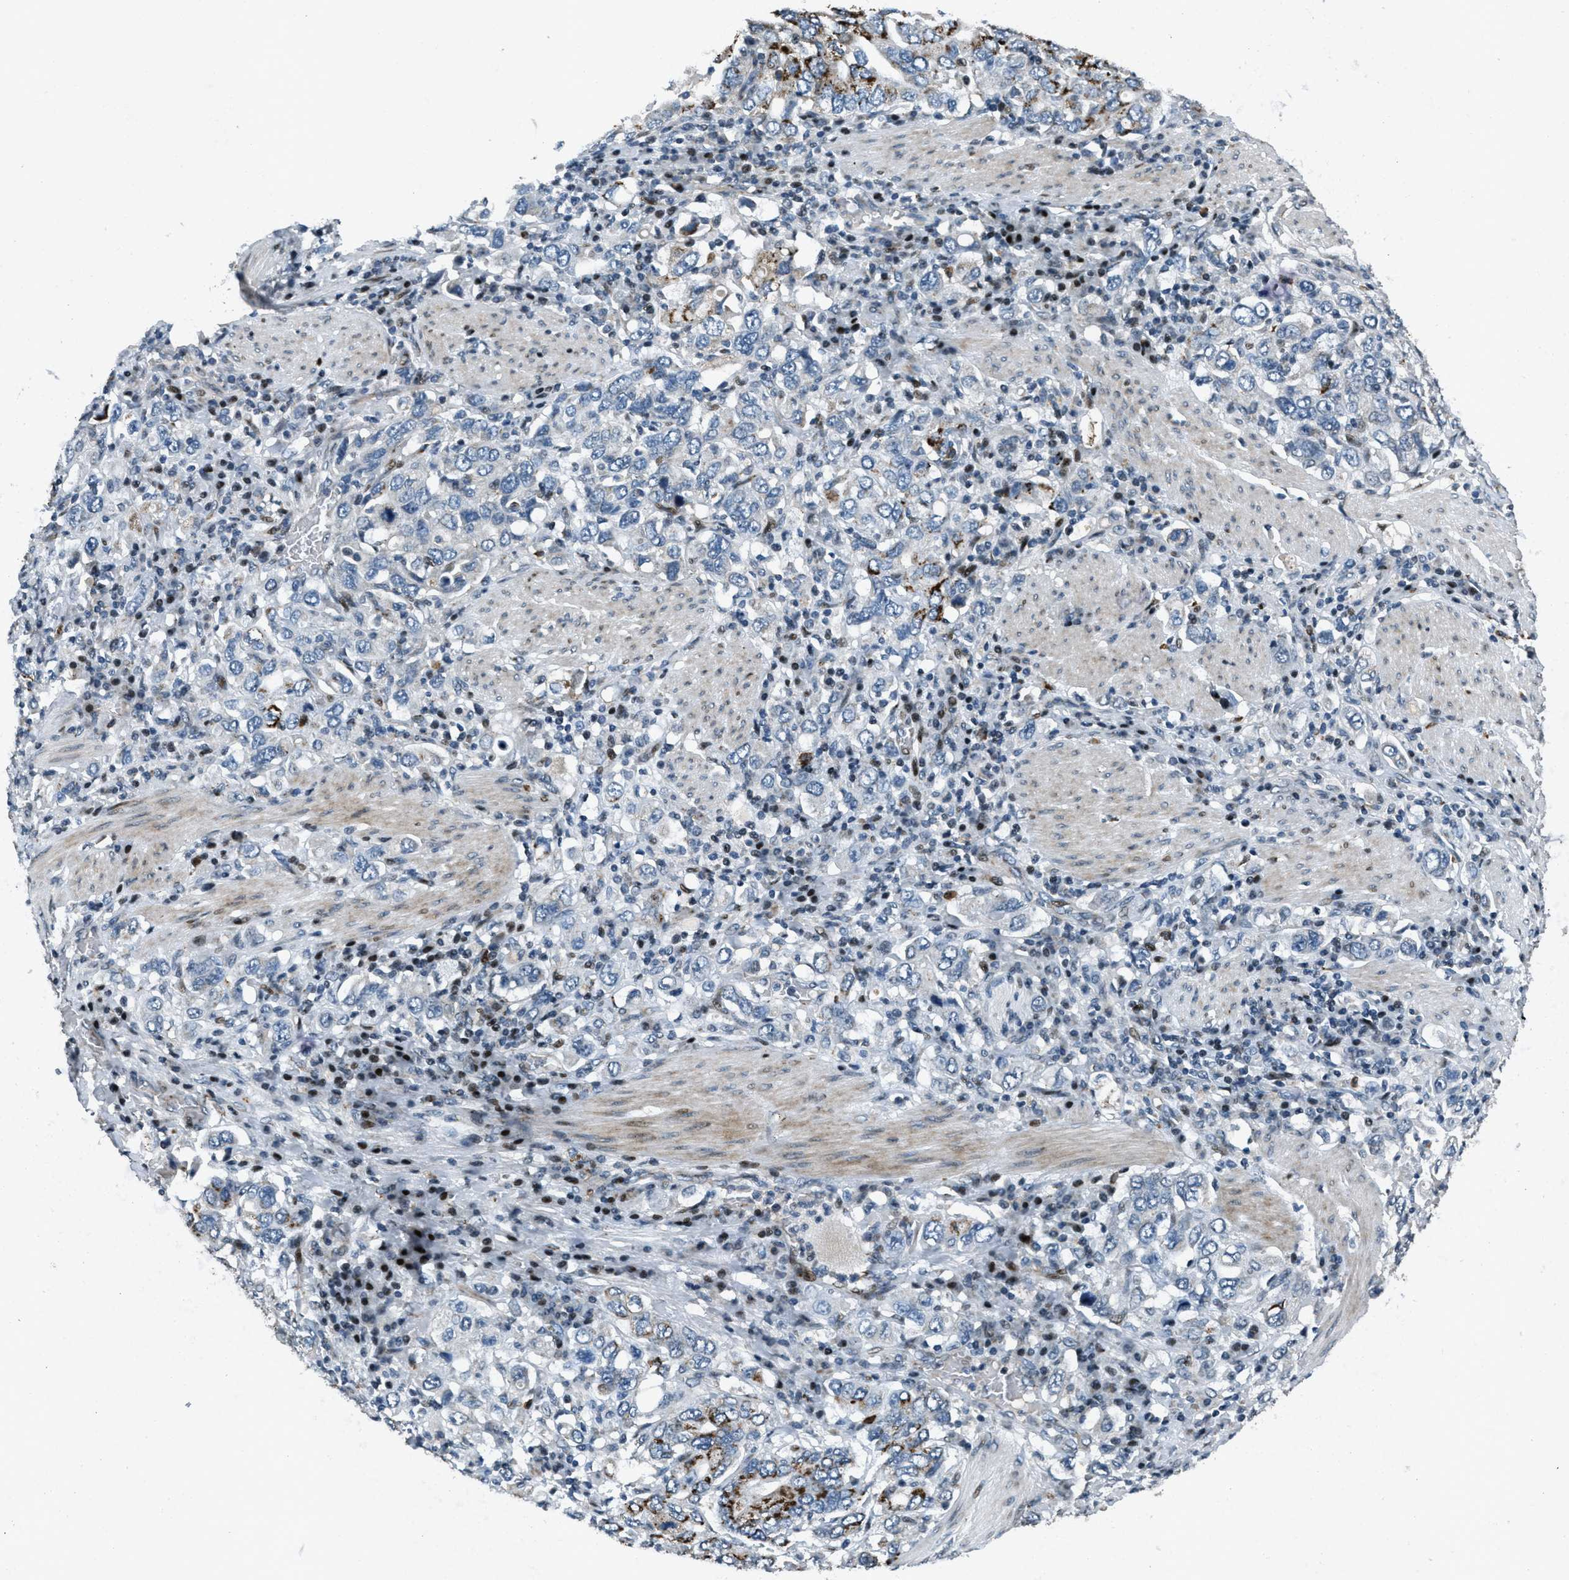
{"staining": {"intensity": "moderate", "quantity": "<25%", "location": "cytoplasmic/membranous"}, "tissue": "stomach cancer", "cell_type": "Tumor cells", "image_type": "cancer", "snomed": [{"axis": "morphology", "description": "Adenocarcinoma, NOS"}, {"axis": "topography", "description": "Stomach, upper"}], "caption": "A micrograph showing moderate cytoplasmic/membranous positivity in about <25% of tumor cells in adenocarcinoma (stomach), as visualized by brown immunohistochemical staining.", "gene": "GPC6", "patient": {"sex": "male", "age": 62}}